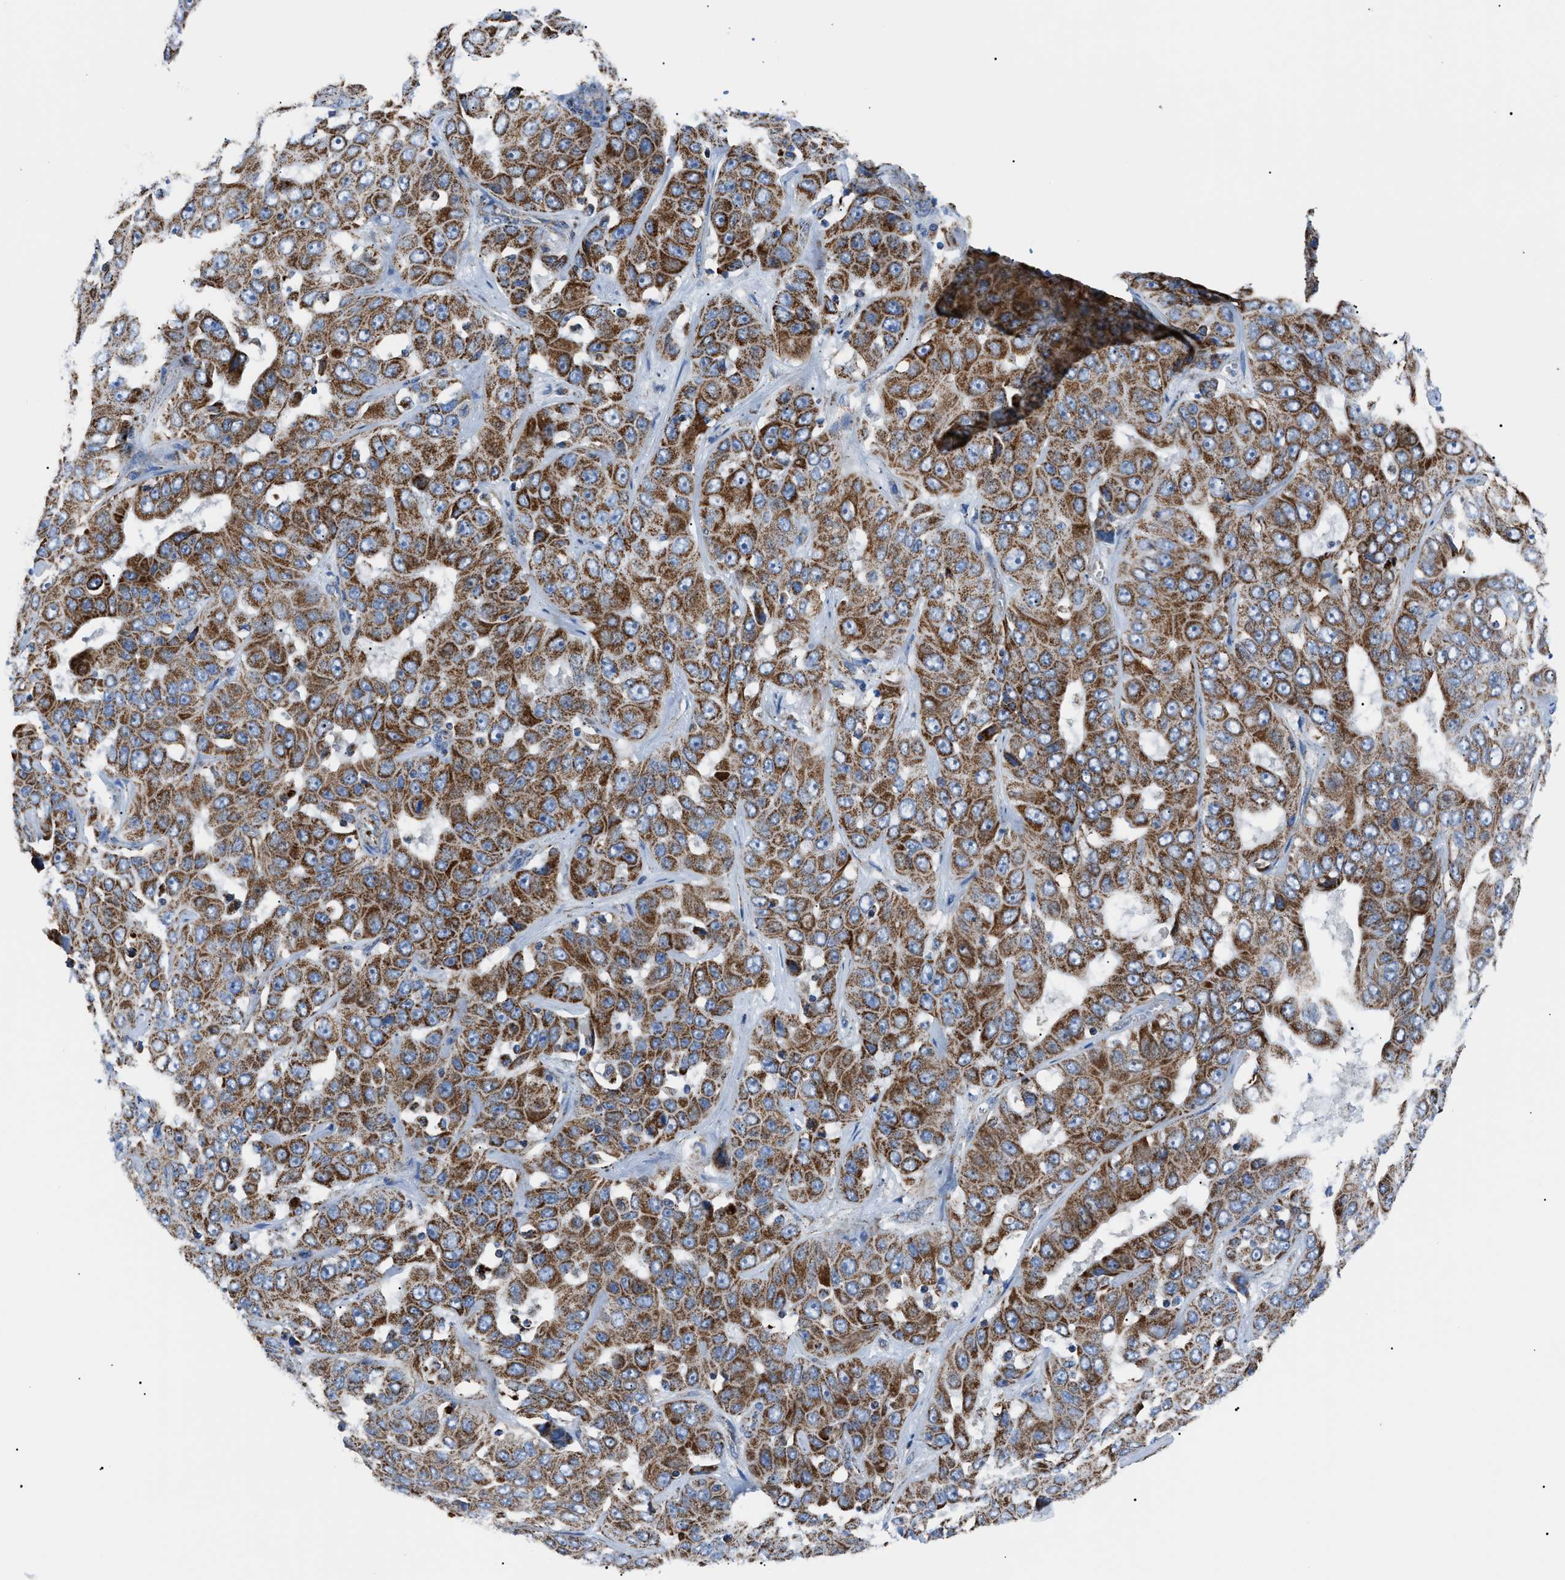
{"staining": {"intensity": "strong", "quantity": ">75%", "location": "cytoplasmic/membranous"}, "tissue": "liver cancer", "cell_type": "Tumor cells", "image_type": "cancer", "snomed": [{"axis": "morphology", "description": "Cholangiocarcinoma"}, {"axis": "topography", "description": "Liver"}], "caption": "Tumor cells exhibit high levels of strong cytoplasmic/membranous positivity in about >75% of cells in human liver cancer. The protein of interest is shown in brown color, while the nuclei are stained blue.", "gene": "PHB2", "patient": {"sex": "female", "age": 52}}